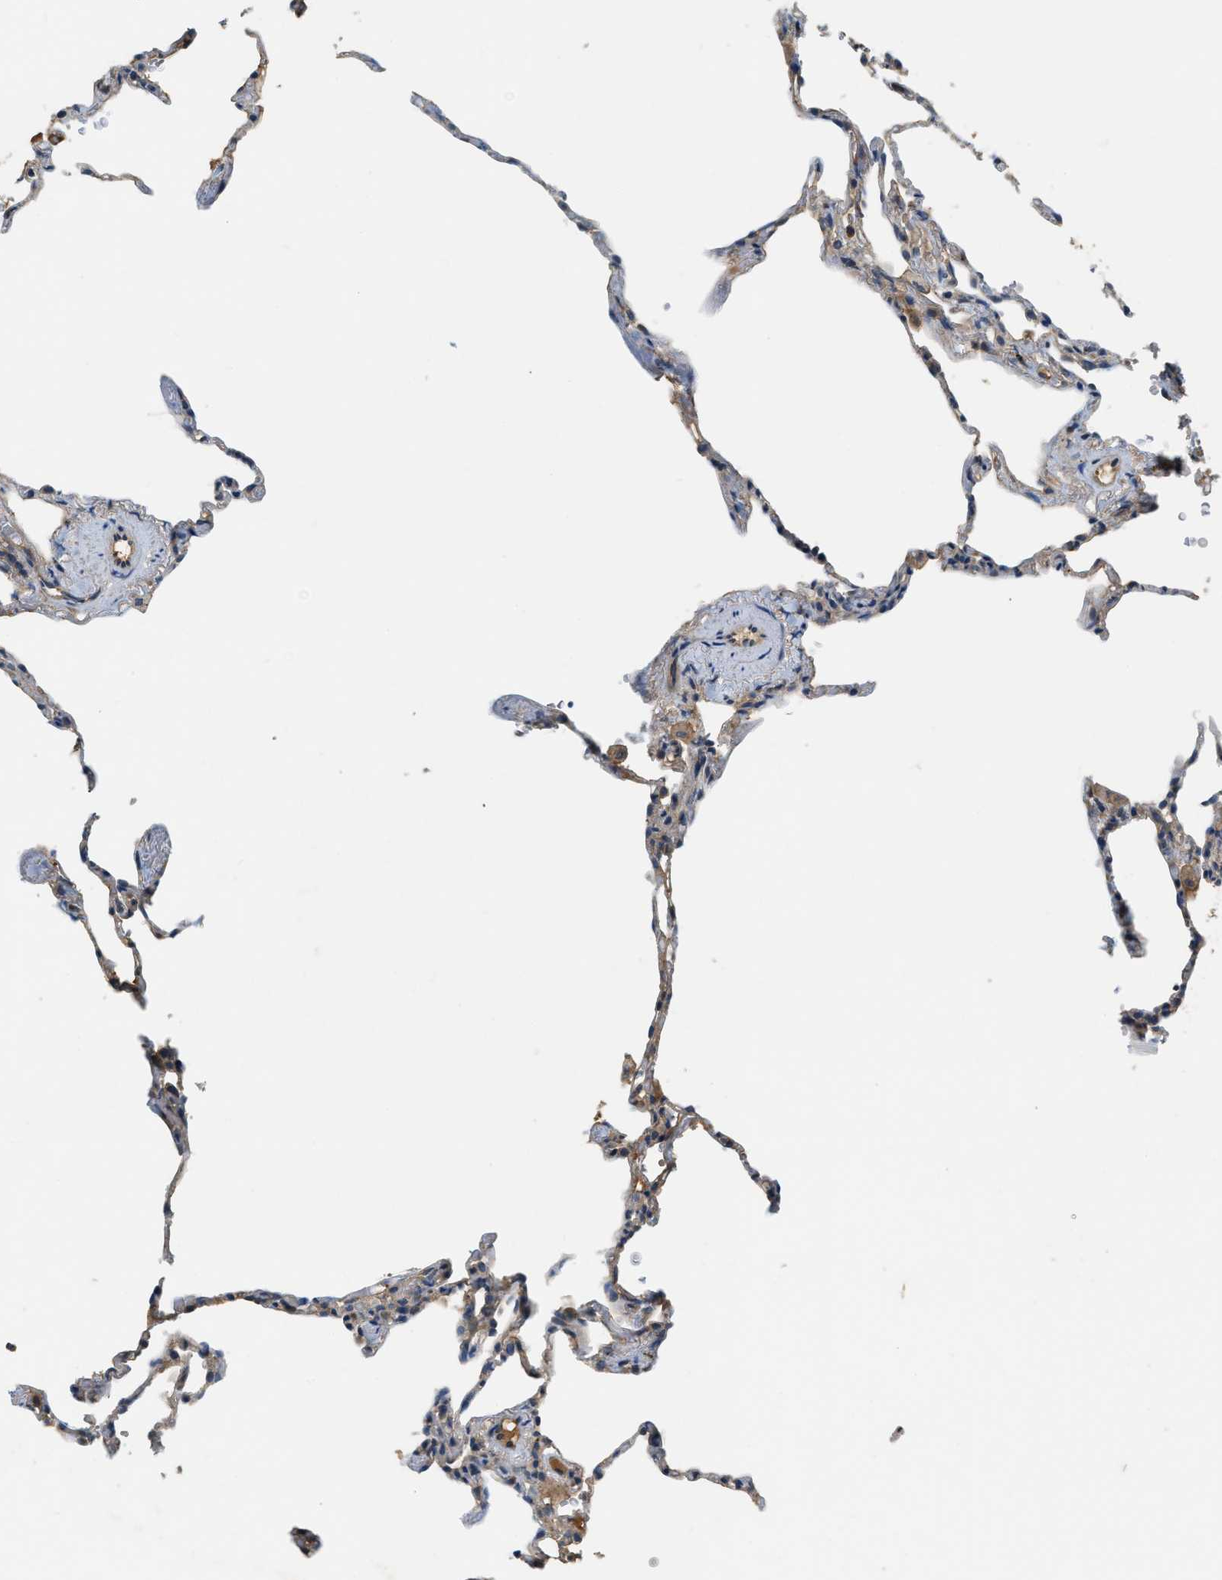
{"staining": {"intensity": "negative", "quantity": "none", "location": "none"}, "tissue": "lung", "cell_type": "Alveolar cells", "image_type": "normal", "snomed": [{"axis": "morphology", "description": "Normal tissue, NOS"}, {"axis": "topography", "description": "Lung"}], "caption": "Alveolar cells are negative for protein expression in unremarkable human lung. (Stains: DAB (3,3'-diaminobenzidine) immunohistochemistry (IHC) with hematoxylin counter stain, Microscopy: brightfield microscopy at high magnification).", "gene": "CFLAR", "patient": {"sex": "male", "age": 59}}